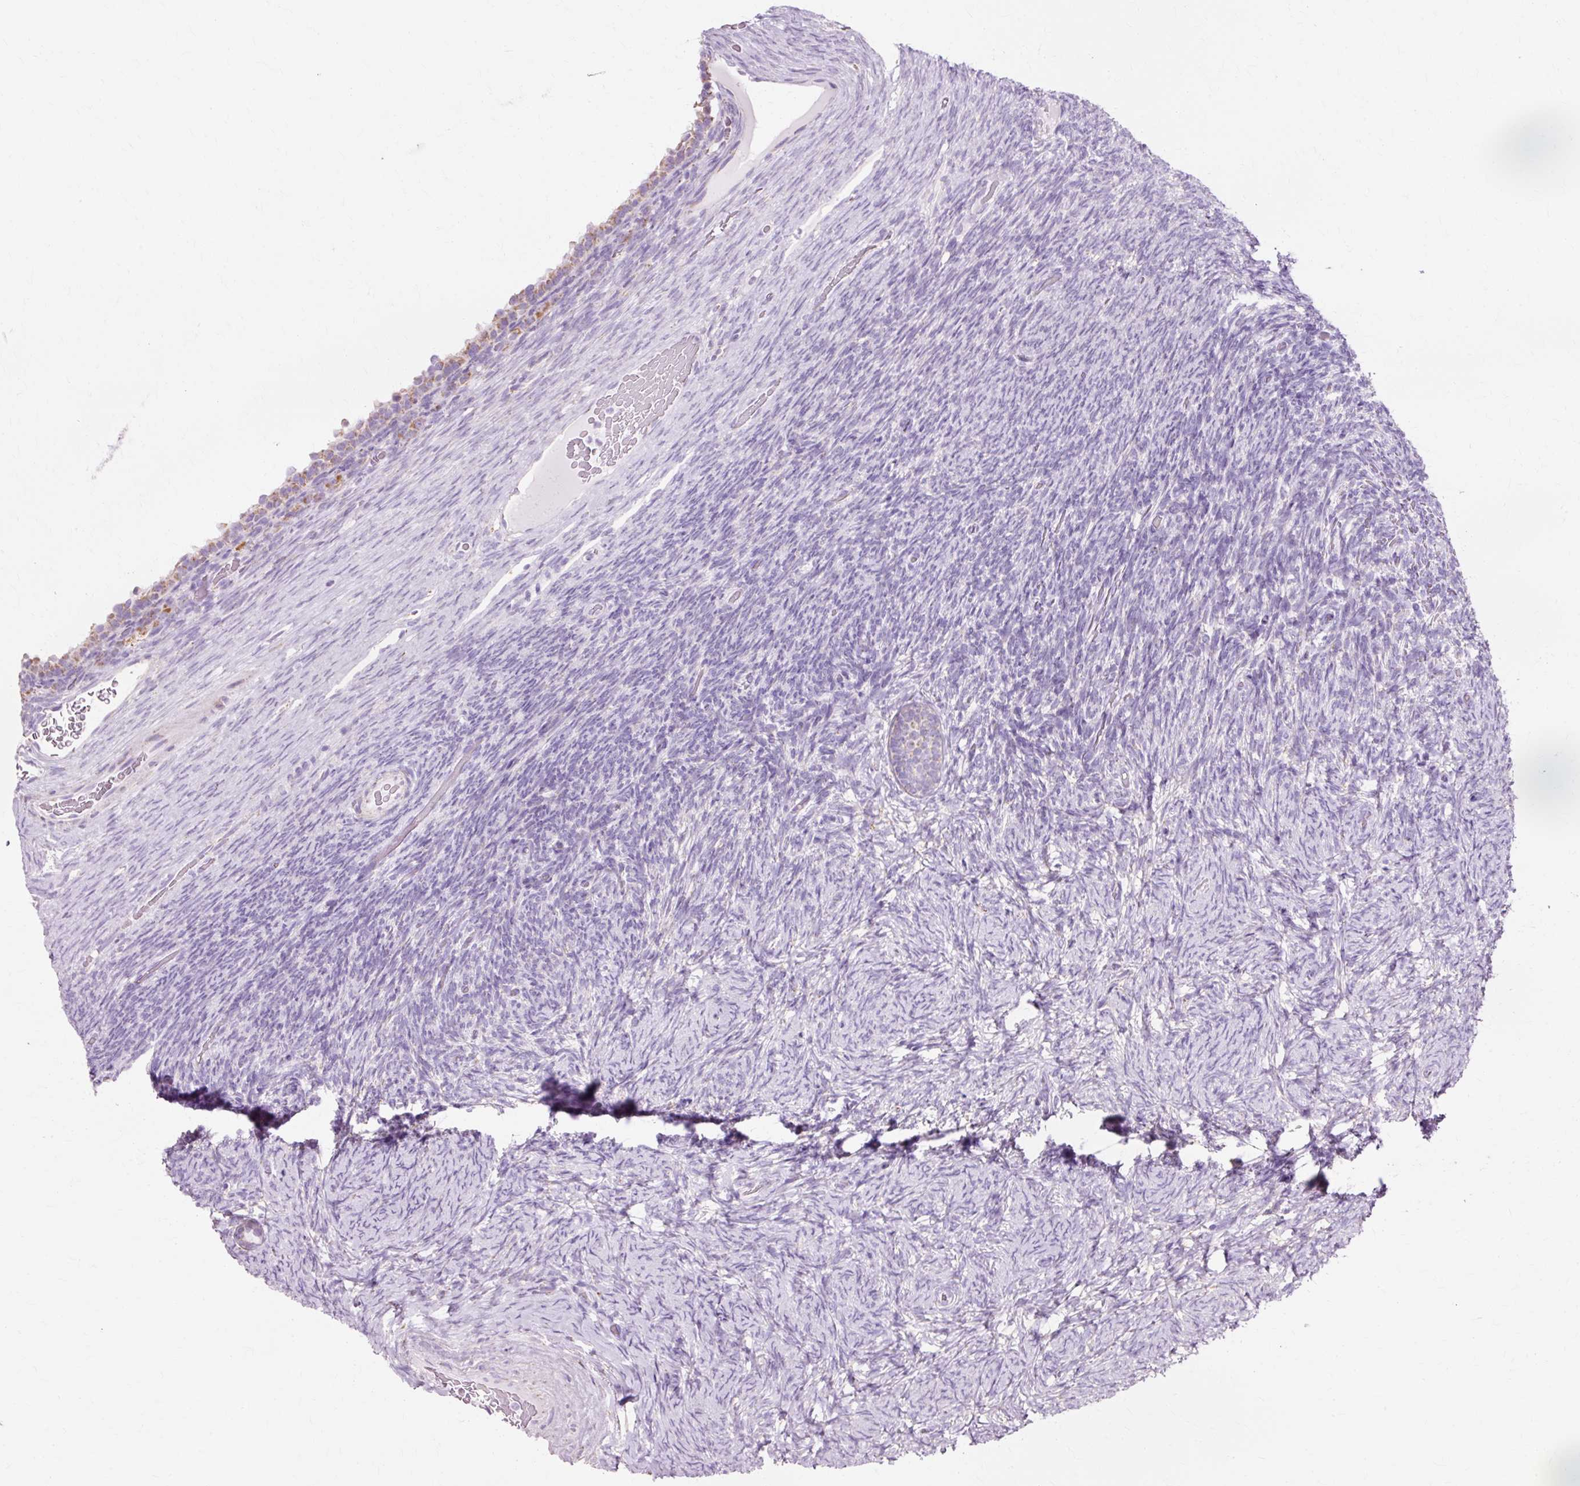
{"staining": {"intensity": "negative", "quantity": "none", "location": "none"}, "tissue": "ovary", "cell_type": "Ovarian stroma cells", "image_type": "normal", "snomed": [{"axis": "morphology", "description": "Normal tissue, NOS"}, {"axis": "topography", "description": "Ovary"}], "caption": "Immunohistochemistry of normal ovary demonstrates no positivity in ovarian stroma cells.", "gene": "ATP5PO", "patient": {"sex": "female", "age": 34}}